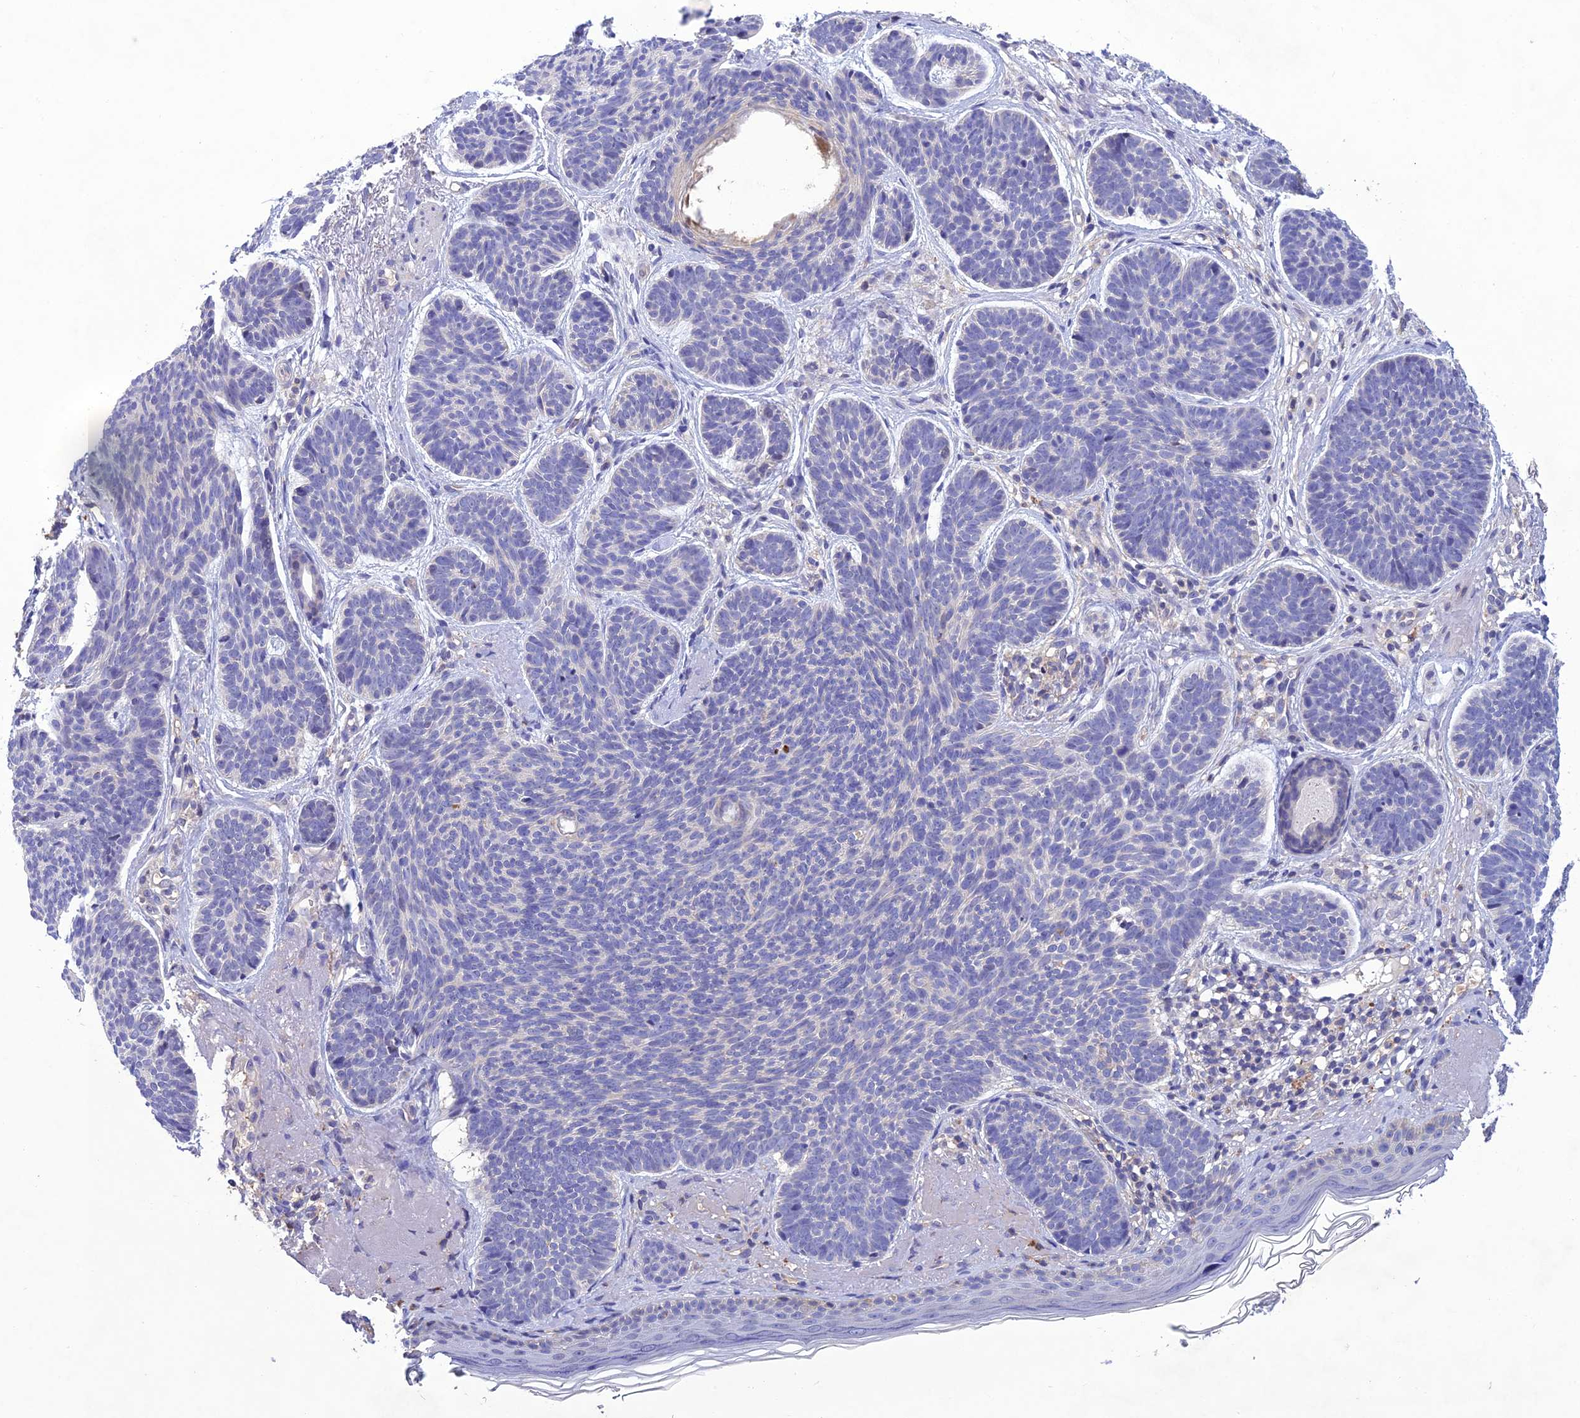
{"staining": {"intensity": "negative", "quantity": "none", "location": "none"}, "tissue": "skin cancer", "cell_type": "Tumor cells", "image_type": "cancer", "snomed": [{"axis": "morphology", "description": "Basal cell carcinoma"}, {"axis": "topography", "description": "Skin"}], "caption": "This is an IHC micrograph of human basal cell carcinoma (skin). There is no staining in tumor cells.", "gene": "SNX24", "patient": {"sex": "female", "age": 74}}